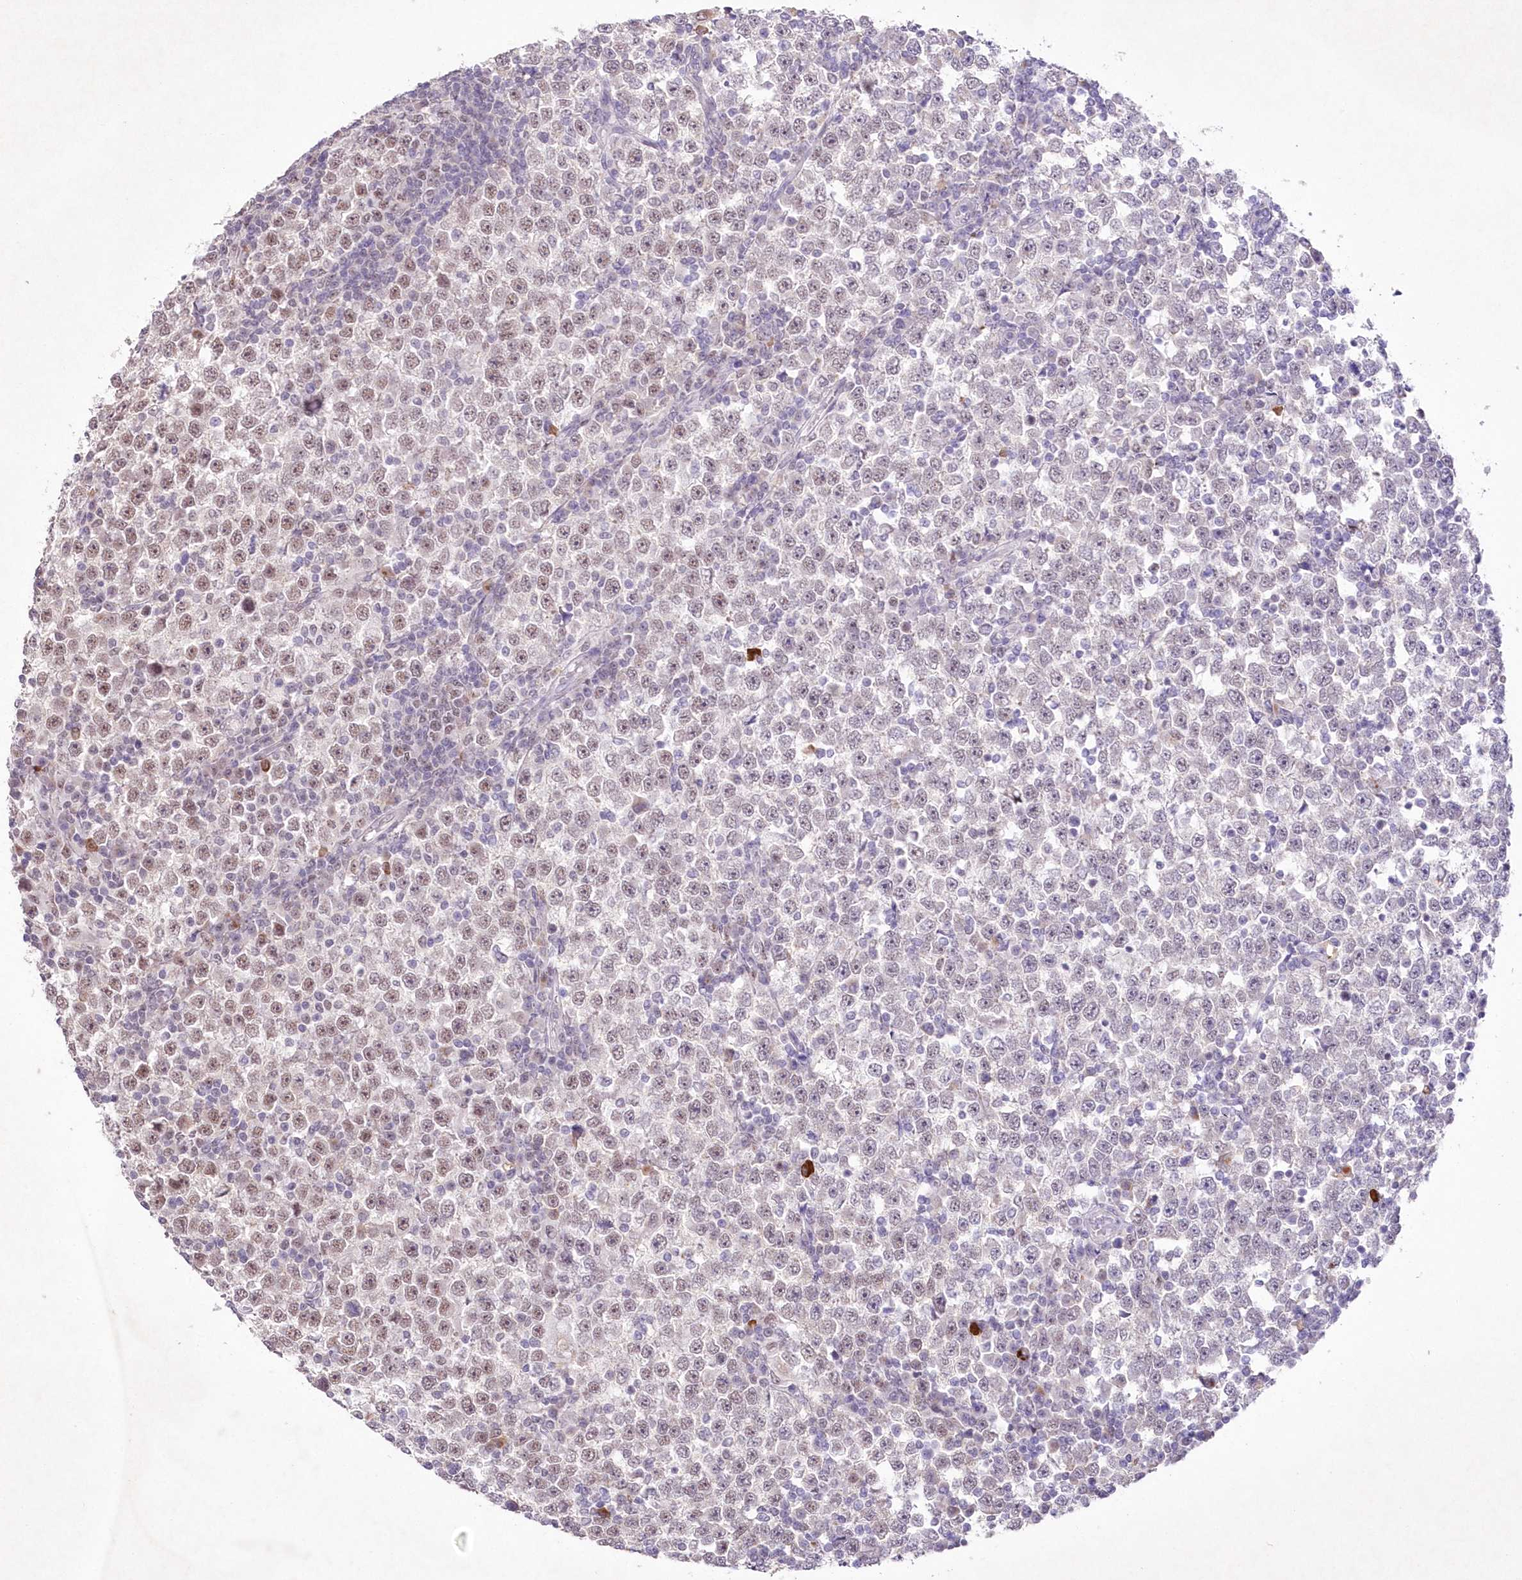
{"staining": {"intensity": "moderate", "quantity": "25%-75%", "location": "nuclear"}, "tissue": "testis cancer", "cell_type": "Tumor cells", "image_type": "cancer", "snomed": [{"axis": "morphology", "description": "Seminoma, NOS"}, {"axis": "topography", "description": "Testis"}], "caption": "A brown stain labels moderate nuclear expression of a protein in testis seminoma tumor cells. (DAB (3,3'-diaminobenzidine) IHC, brown staining for protein, blue staining for nuclei).", "gene": "RBM27", "patient": {"sex": "male", "age": 65}}